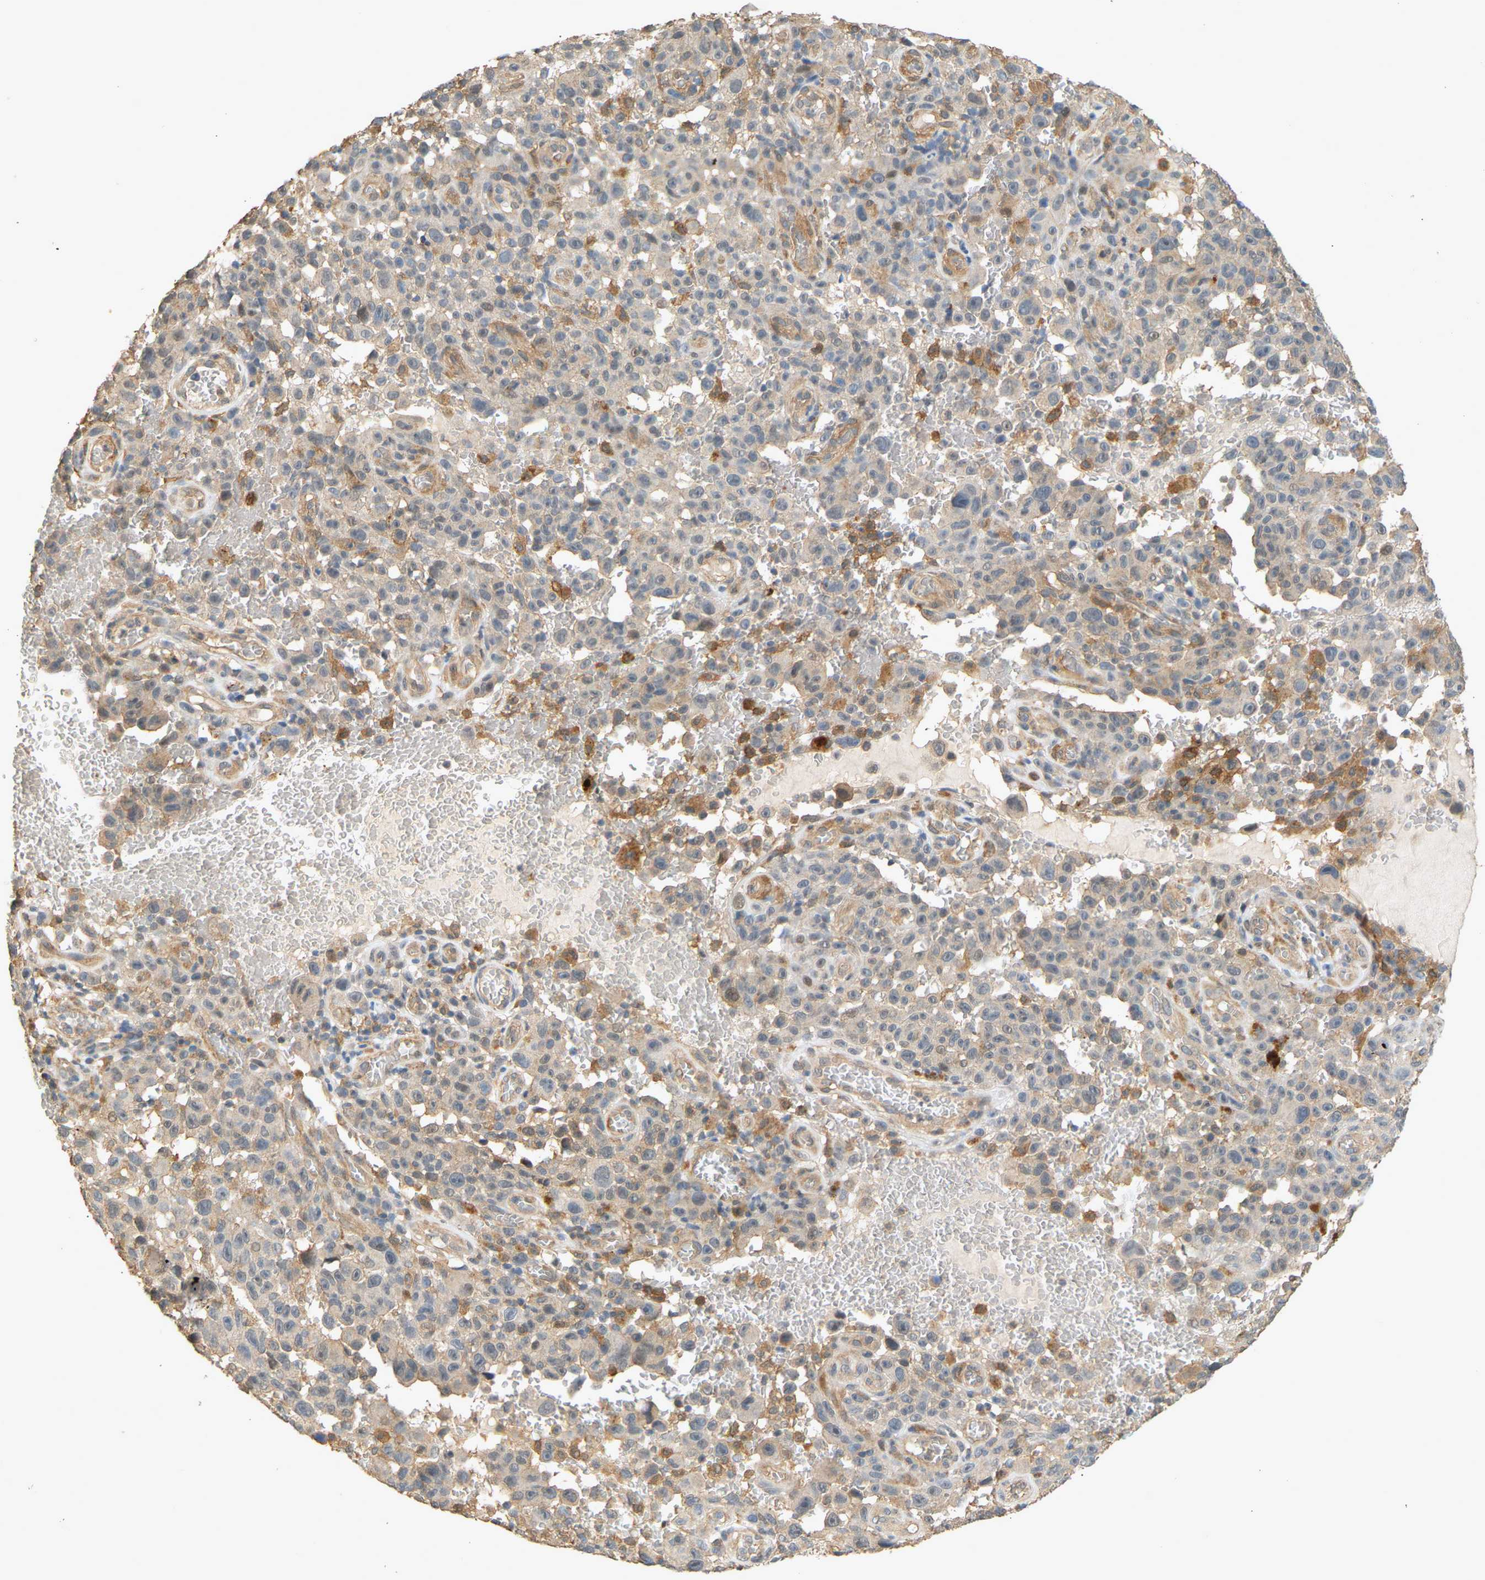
{"staining": {"intensity": "weak", "quantity": "25%-75%", "location": "cytoplasmic/membranous"}, "tissue": "melanoma", "cell_type": "Tumor cells", "image_type": "cancer", "snomed": [{"axis": "morphology", "description": "Malignant melanoma, NOS"}, {"axis": "topography", "description": "Skin"}], "caption": "A histopathology image showing weak cytoplasmic/membranous positivity in approximately 25%-75% of tumor cells in melanoma, as visualized by brown immunohistochemical staining.", "gene": "RGL1", "patient": {"sex": "female", "age": 82}}